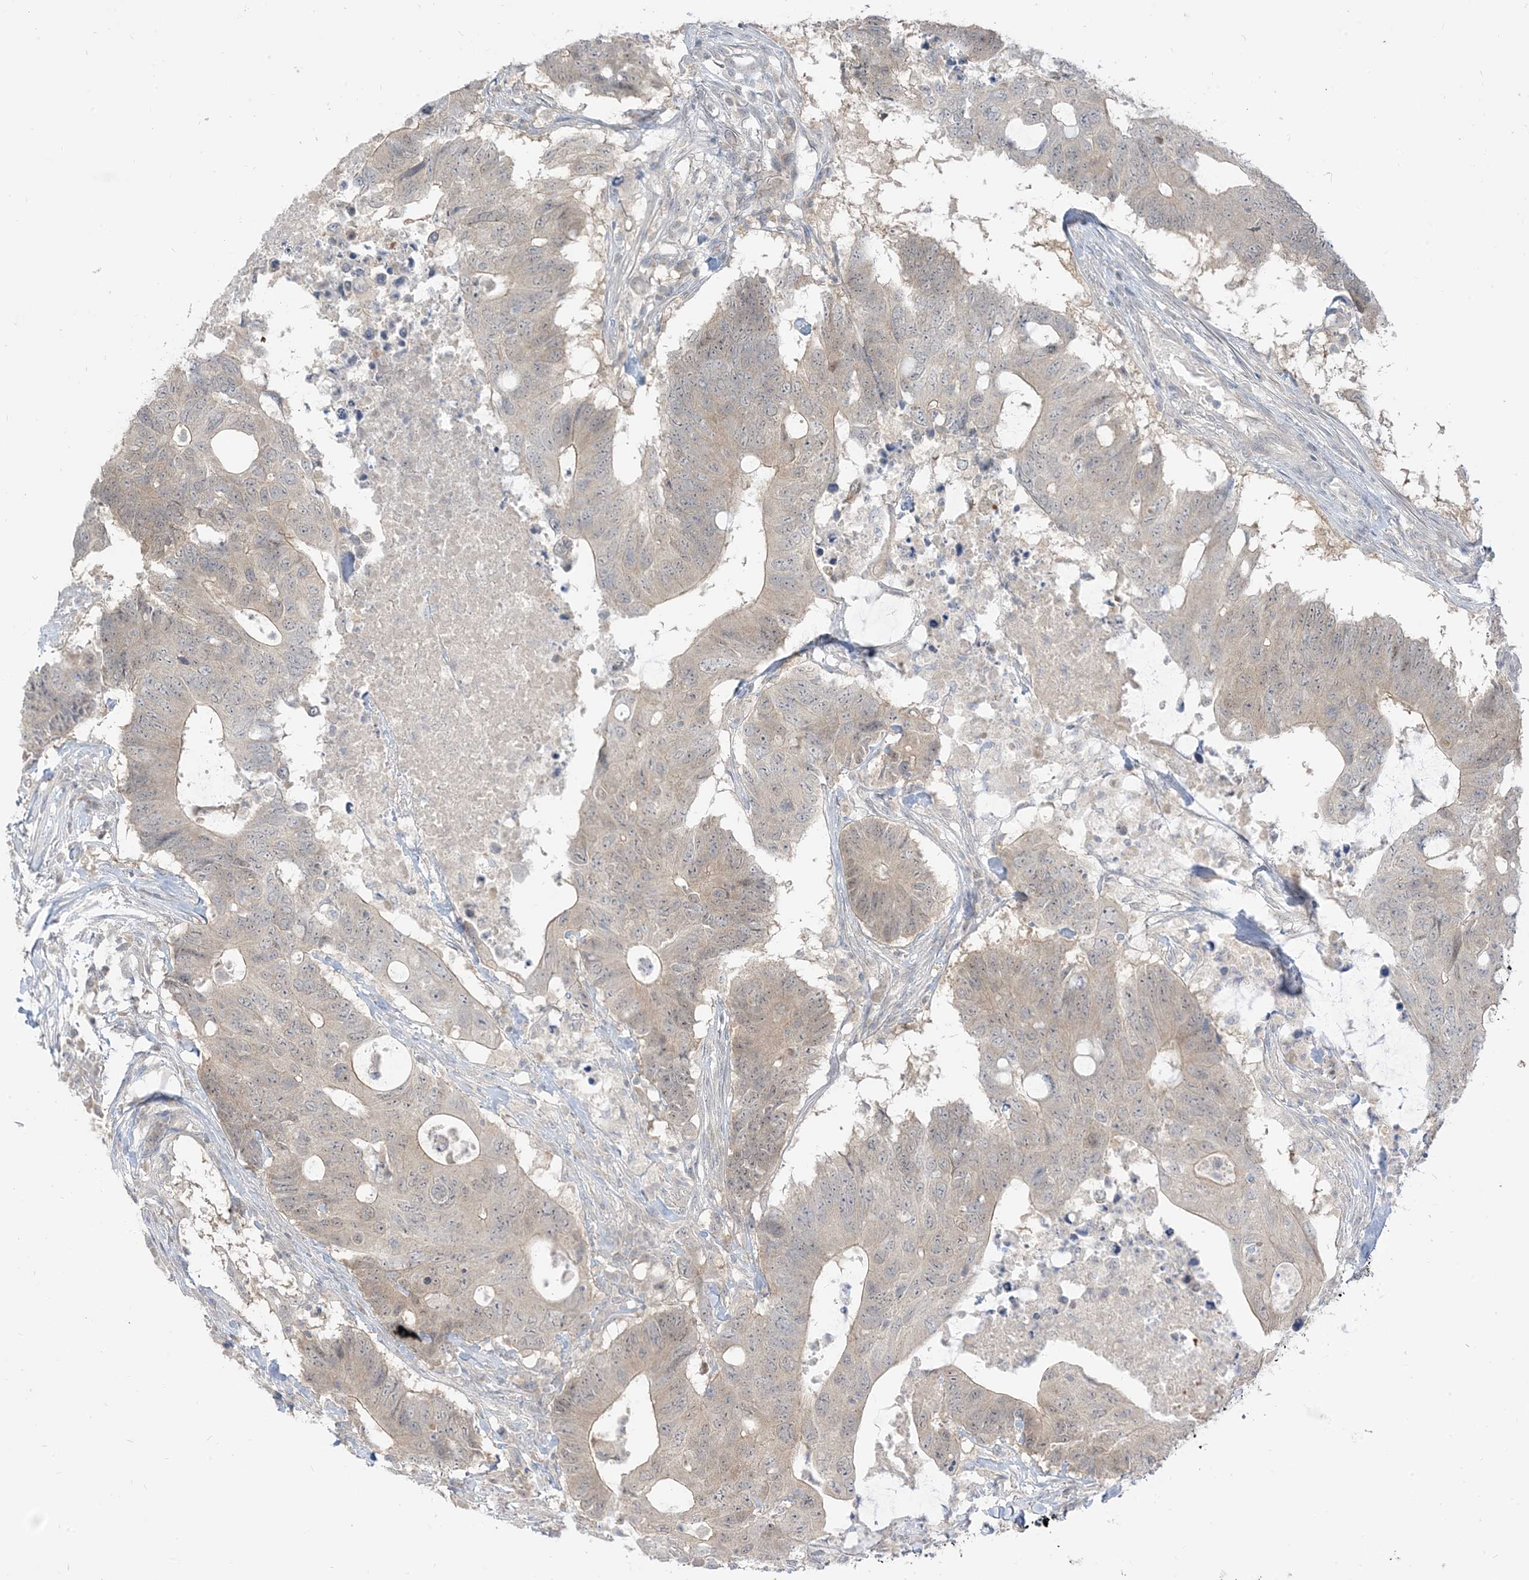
{"staining": {"intensity": "weak", "quantity": "<25%", "location": "cytoplasmic/membranous"}, "tissue": "colorectal cancer", "cell_type": "Tumor cells", "image_type": "cancer", "snomed": [{"axis": "morphology", "description": "Adenocarcinoma, NOS"}, {"axis": "topography", "description": "Colon"}], "caption": "Tumor cells are negative for brown protein staining in adenocarcinoma (colorectal).", "gene": "TBCC", "patient": {"sex": "male", "age": 71}}